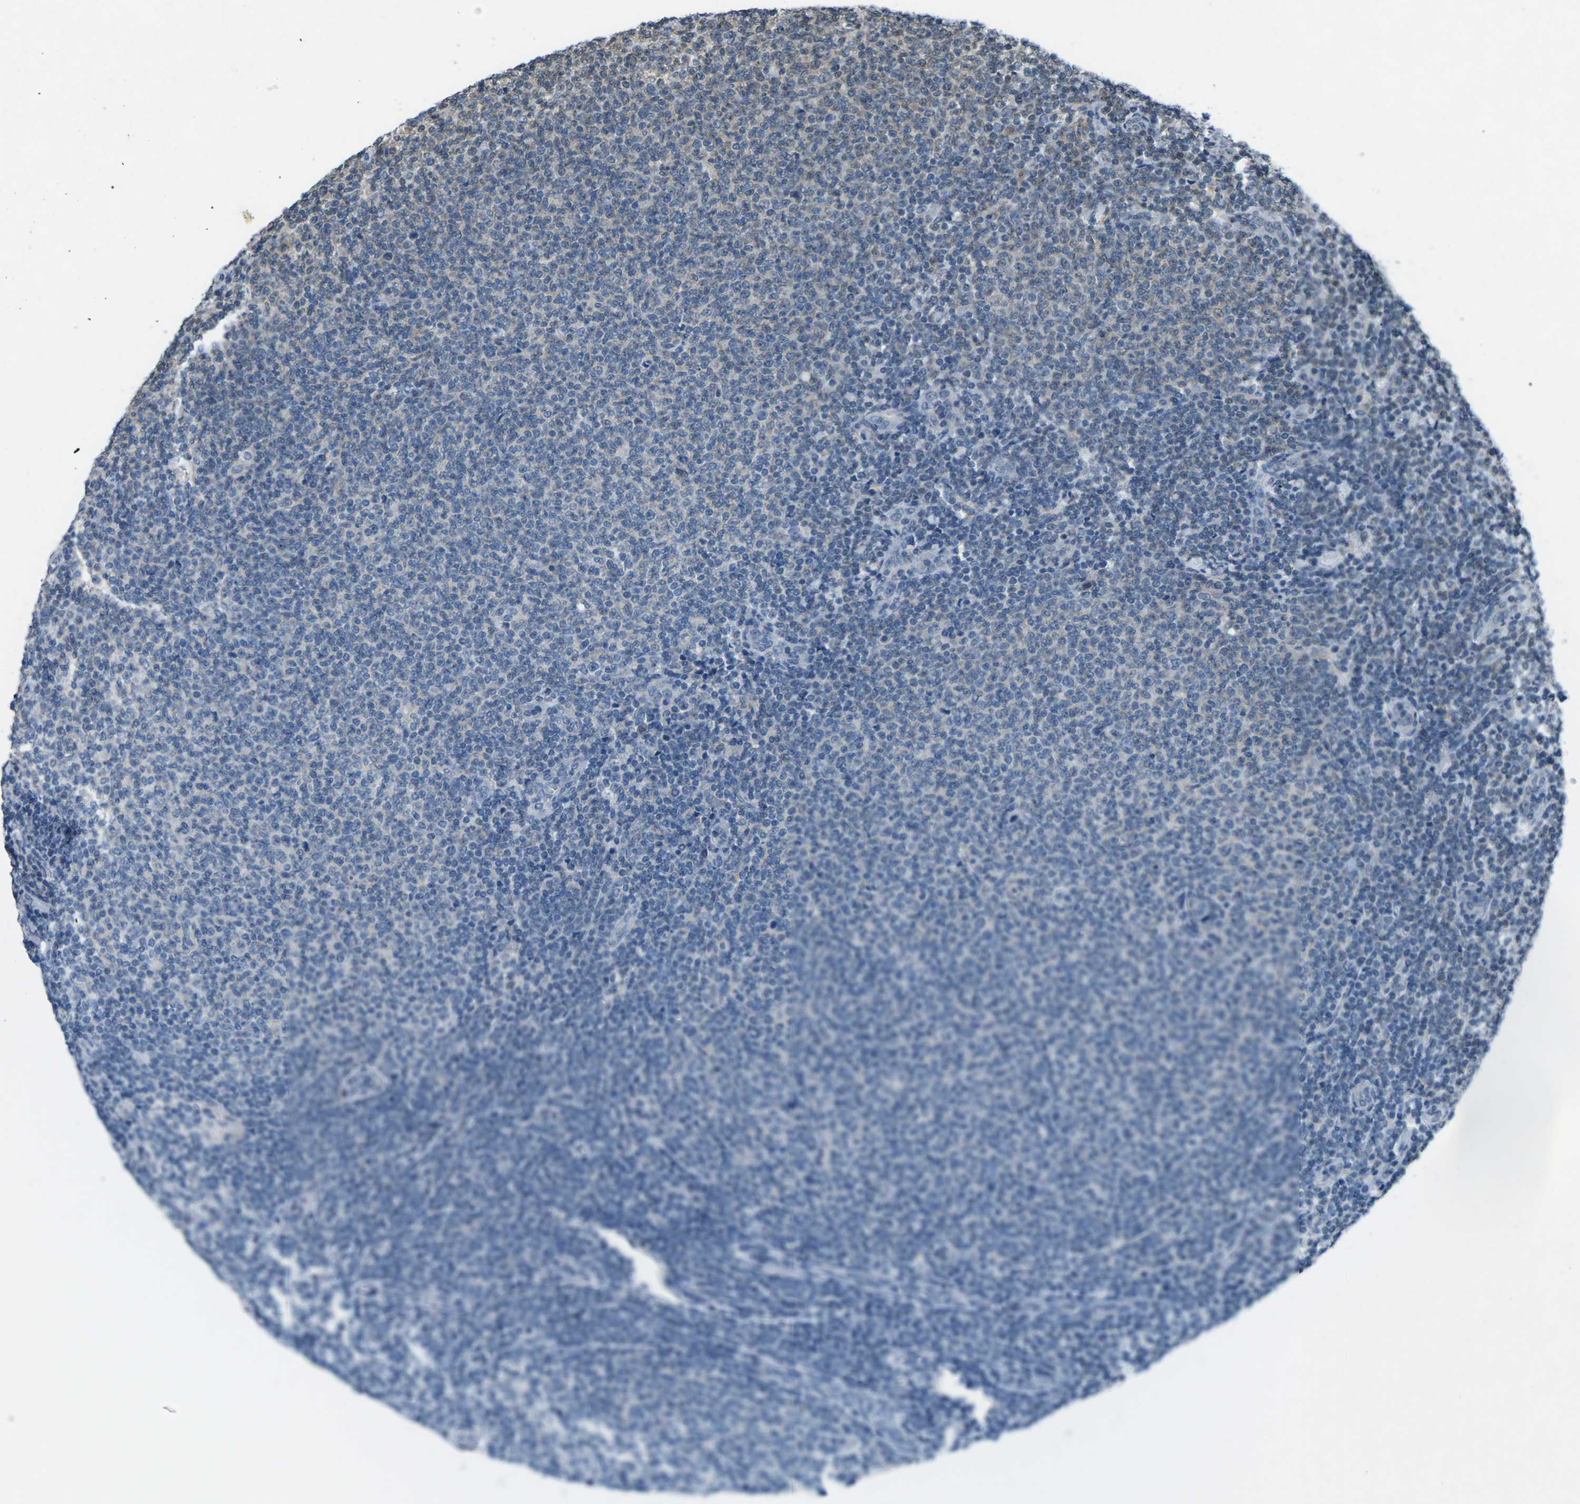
{"staining": {"intensity": "negative", "quantity": "none", "location": "none"}, "tissue": "lymphoma", "cell_type": "Tumor cells", "image_type": "cancer", "snomed": [{"axis": "morphology", "description": "Malignant lymphoma, non-Hodgkin's type, Low grade"}, {"axis": "topography", "description": "Lymph node"}], "caption": "Immunohistochemistry (IHC) photomicrograph of human low-grade malignant lymphoma, non-Hodgkin's type stained for a protein (brown), which exhibits no positivity in tumor cells. Nuclei are stained in blue.", "gene": "TFR2", "patient": {"sex": "male", "age": 66}}